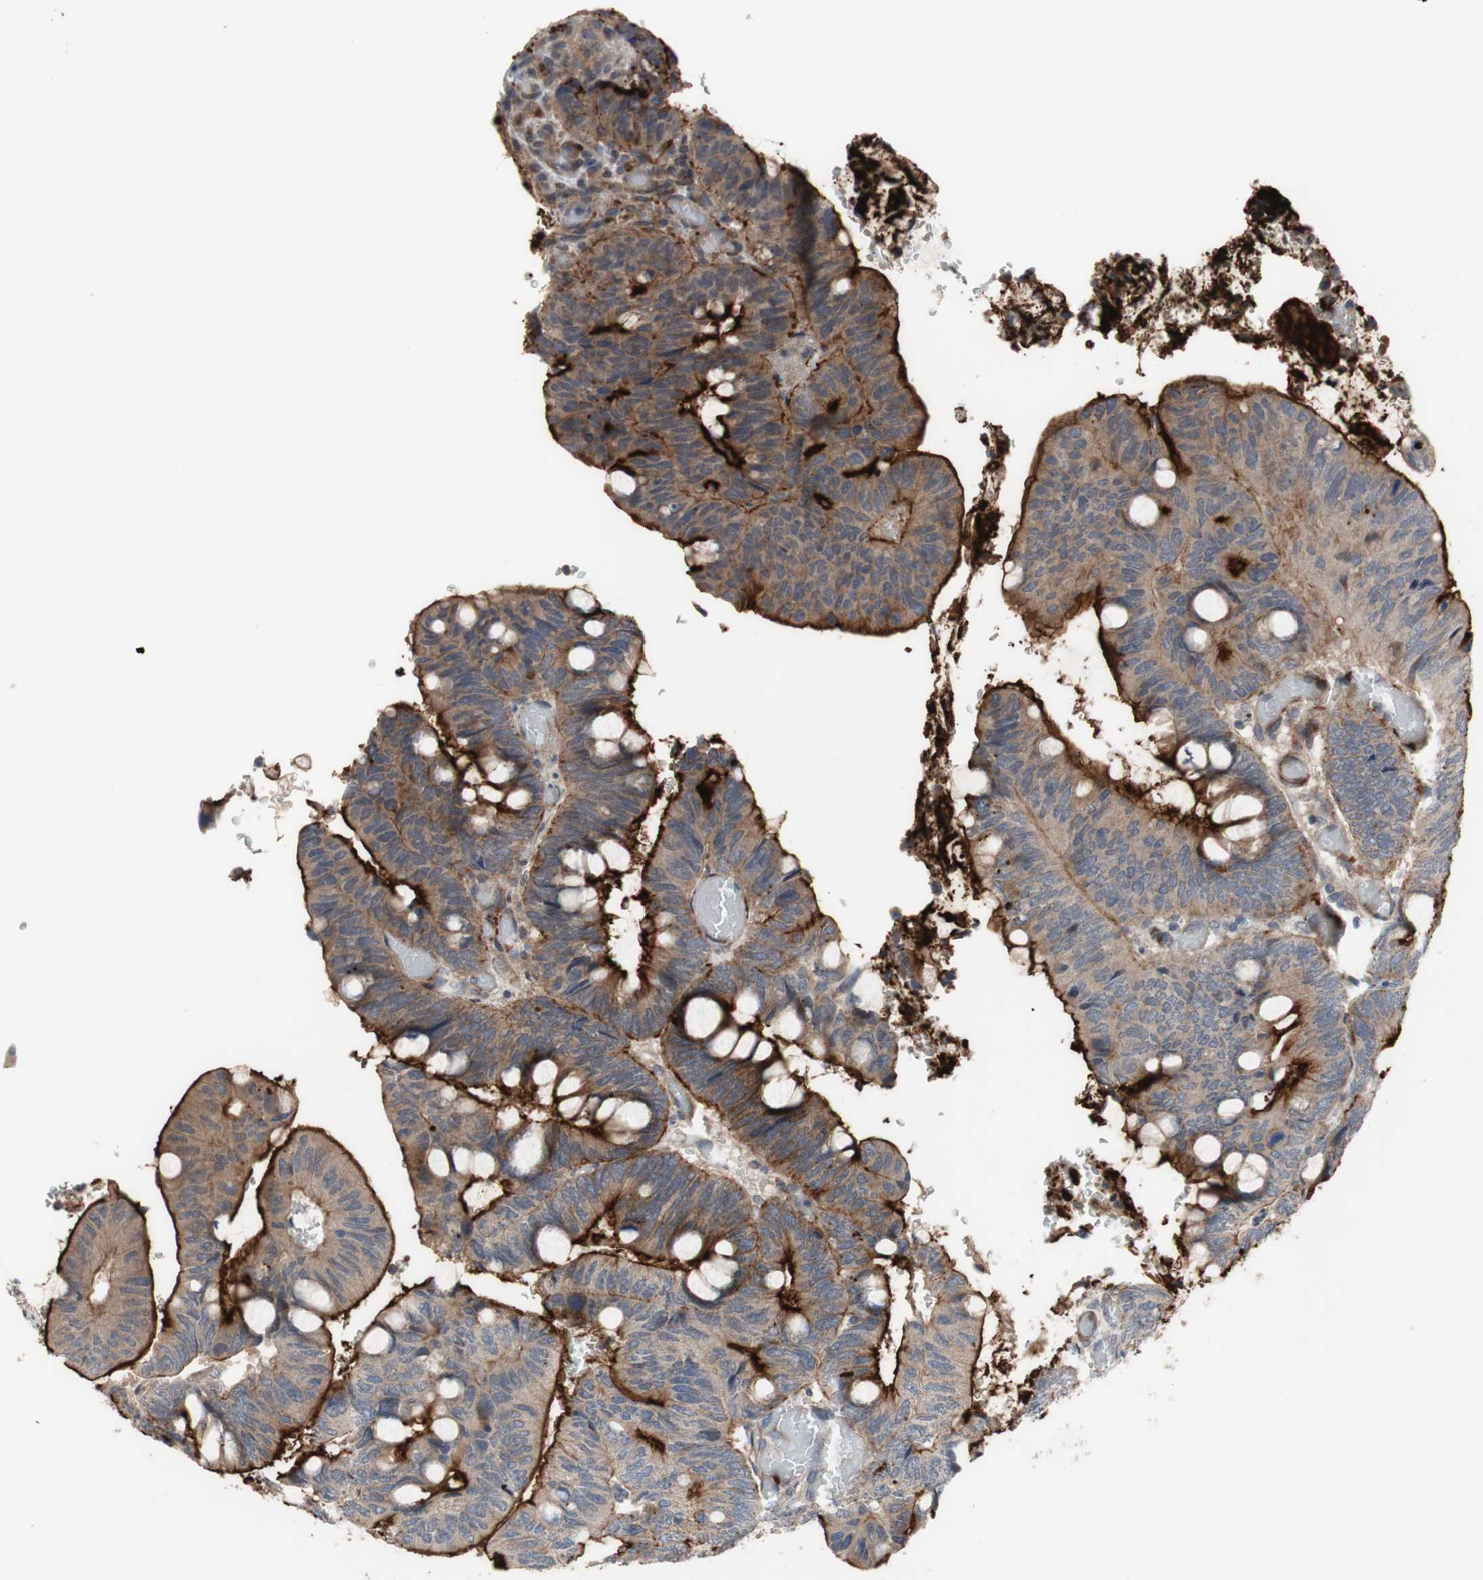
{"staining": {"intensity": "moderate", "quantity": ">75%", "location": "cytoplasmic/membranous"}, "tissue": "colorectal cancer", "cell_type": "Tumor cells", "image_type": "cancer", "snomed": [{"axis": "morphology", "description": "Normal tissue, NOS"}, {"axis": "morphology", "description": "Adenocarcinoma, NOS"}, {"axis": "topography", "description": "Rectum"}, {"axis": "topography", "description": "Peripheral nerve tissue"}], "caption": "Colorectal adenocarcinoma stained with DAB (3,3'-diaminobenzidine) immunohistochemistry (IHC) reveals medium levels of moderate cytoplasmic/membranous positivity in approximately >75% of tumor cells.", "gene": "OAZ1", "patient": {"sex": "male", "age": 92}}